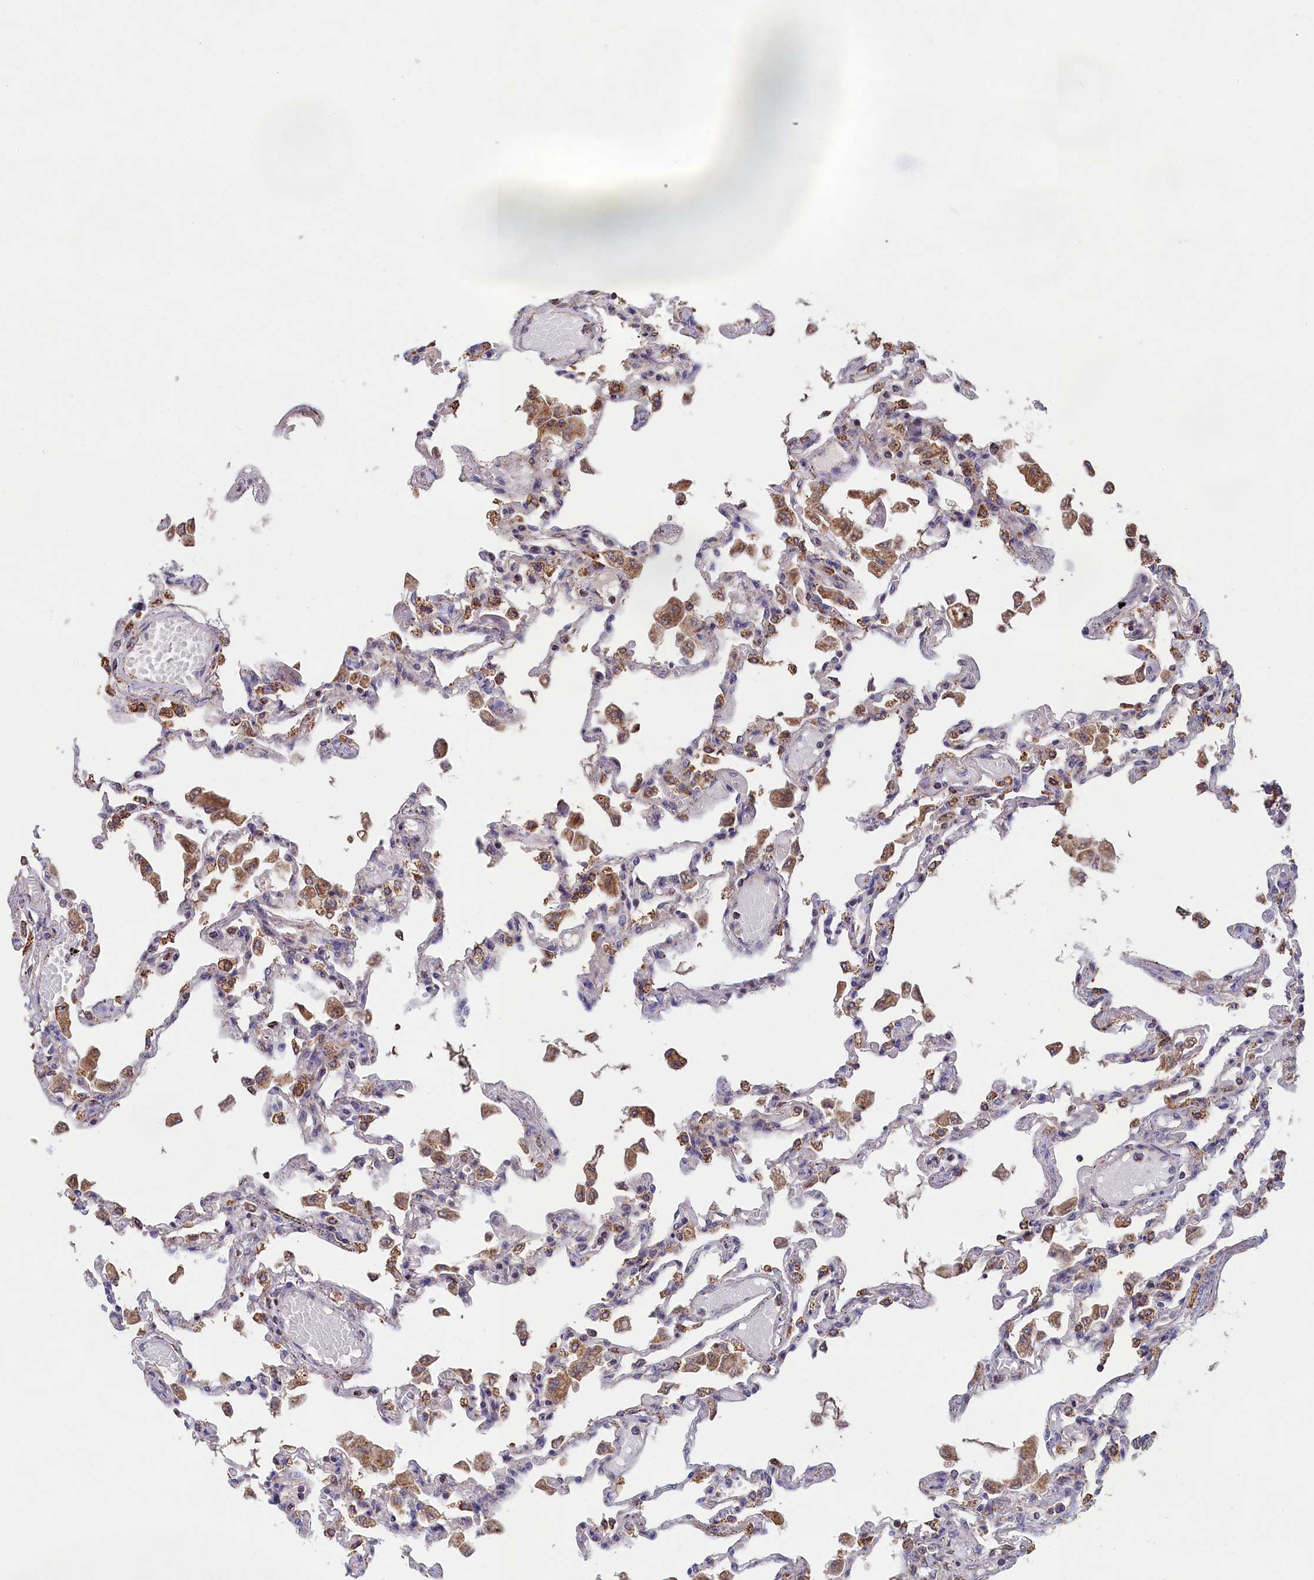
{"staining": {"intensity": "moderate", "quantity": "<25%", "location": "cytoplasmic/membranous,nuclear"}, "tissue": "lung", "cell_type": "Alveolar cells", "image_type": "normal", "snomed": [{"axis": "morphology", "description": "Normal tissue, NOS"}, {"axis": "topography", "description": "Bronchus"}, {"axis": "topography", "description": "Lung"}], "caption": "Brown immunohistochemical staining in benign lung displays moderate cytoplasmic/membranous,nuclear expression in approximately <25% of alveolar cells.", "gene": "ENSG00000269825", "patient": {"sex": "female", "age": 49}}